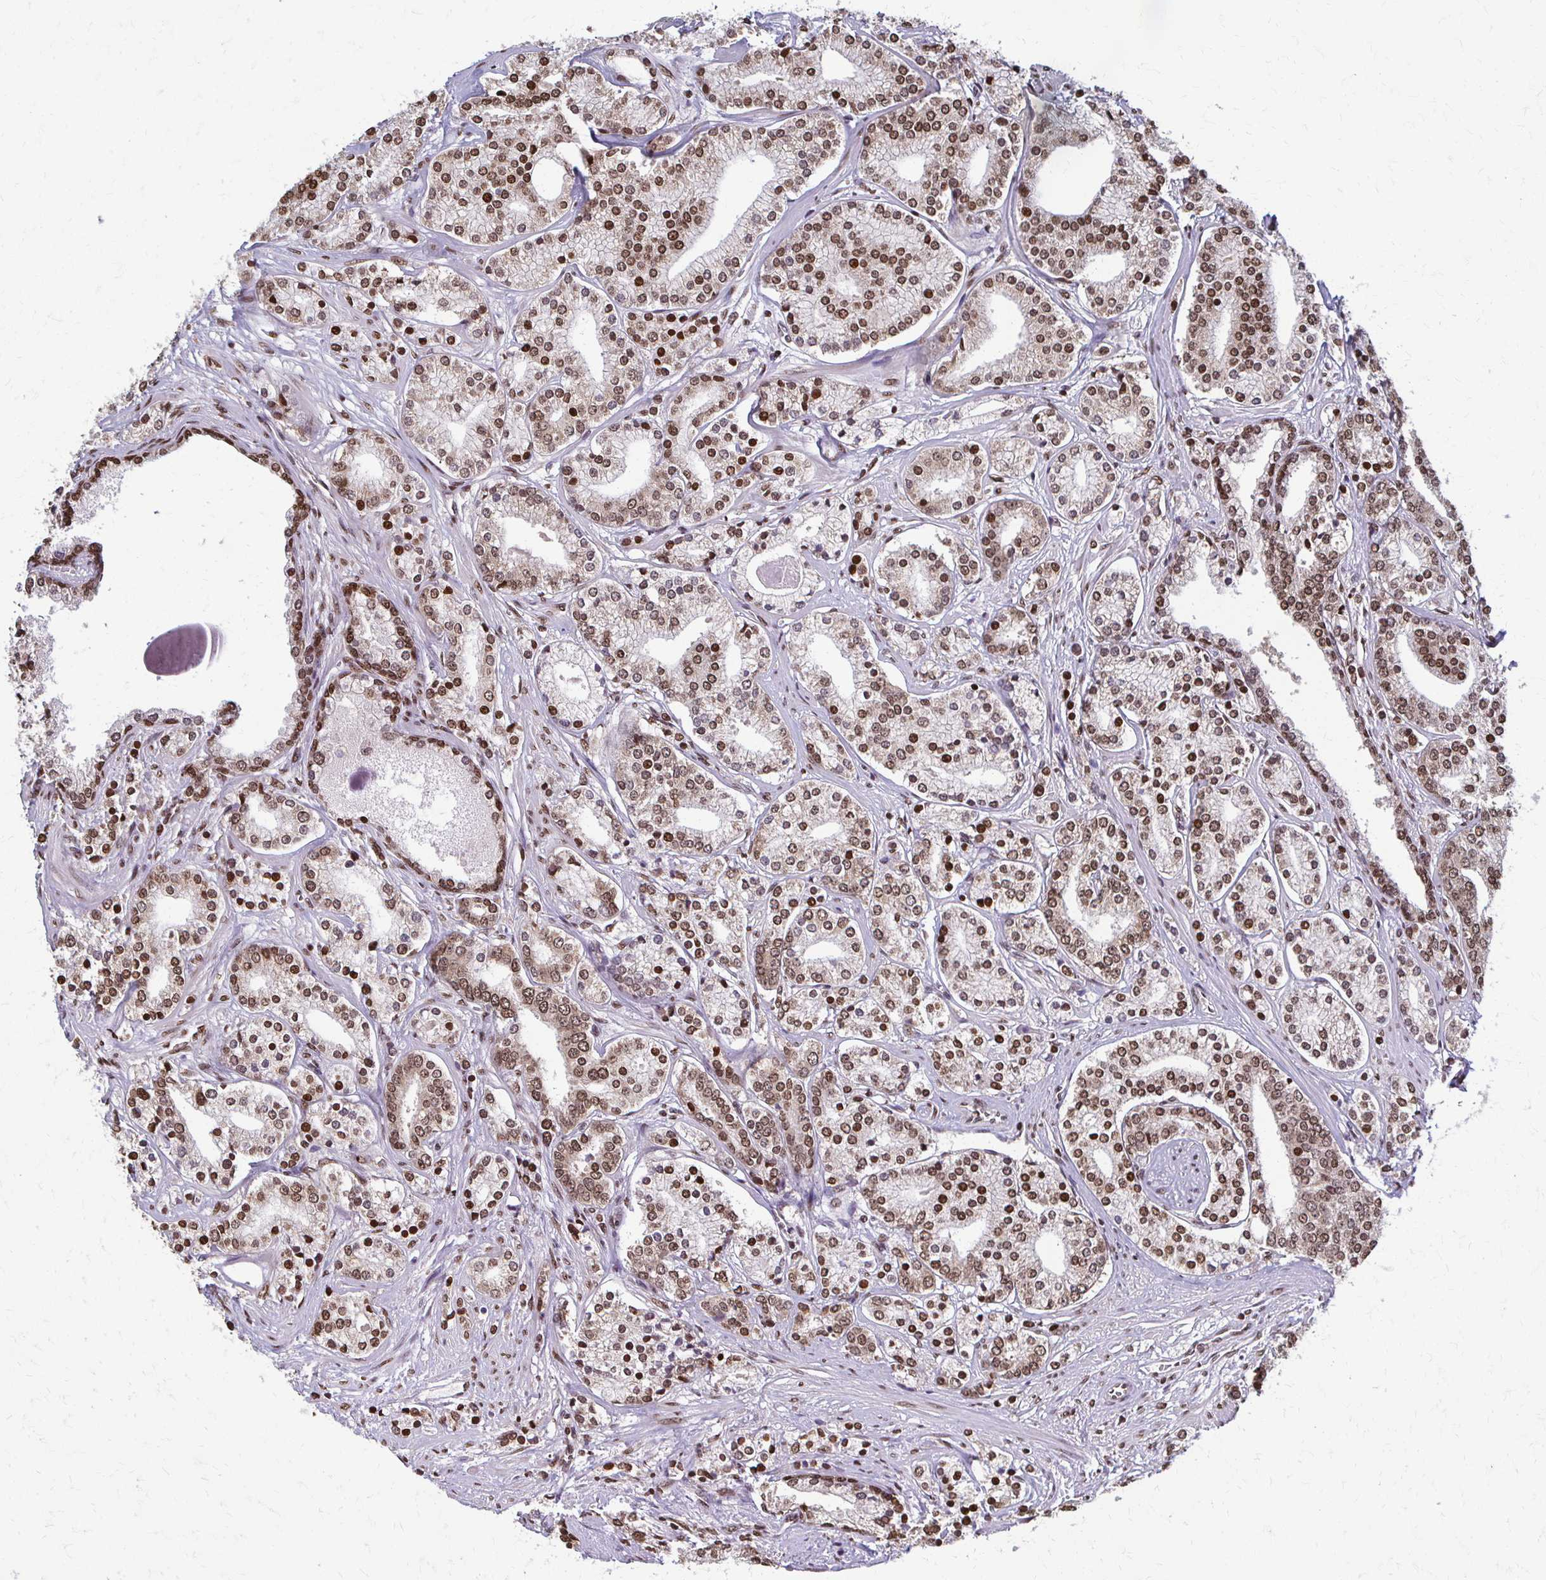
{"staining": {"intensity": "moderate", "quantity": ">75%", "location": "nuclear"}, "tissue": "prostate cancer", "cell_type": "Tumor cells", "image_type": "cancer", "snomed": [{"axis": "morphology", "description": "Adenocarcinoma, High grade"}, {"axis": "topography", "description": "Prostate"}], "caption": "Brown immunohistochemical staining in prostate cancer reveals moderate nuclear expression in approximately >75% of tumor cells.", "gene": "HOXA9", "patient": {"sex": "male", "age": 58}}